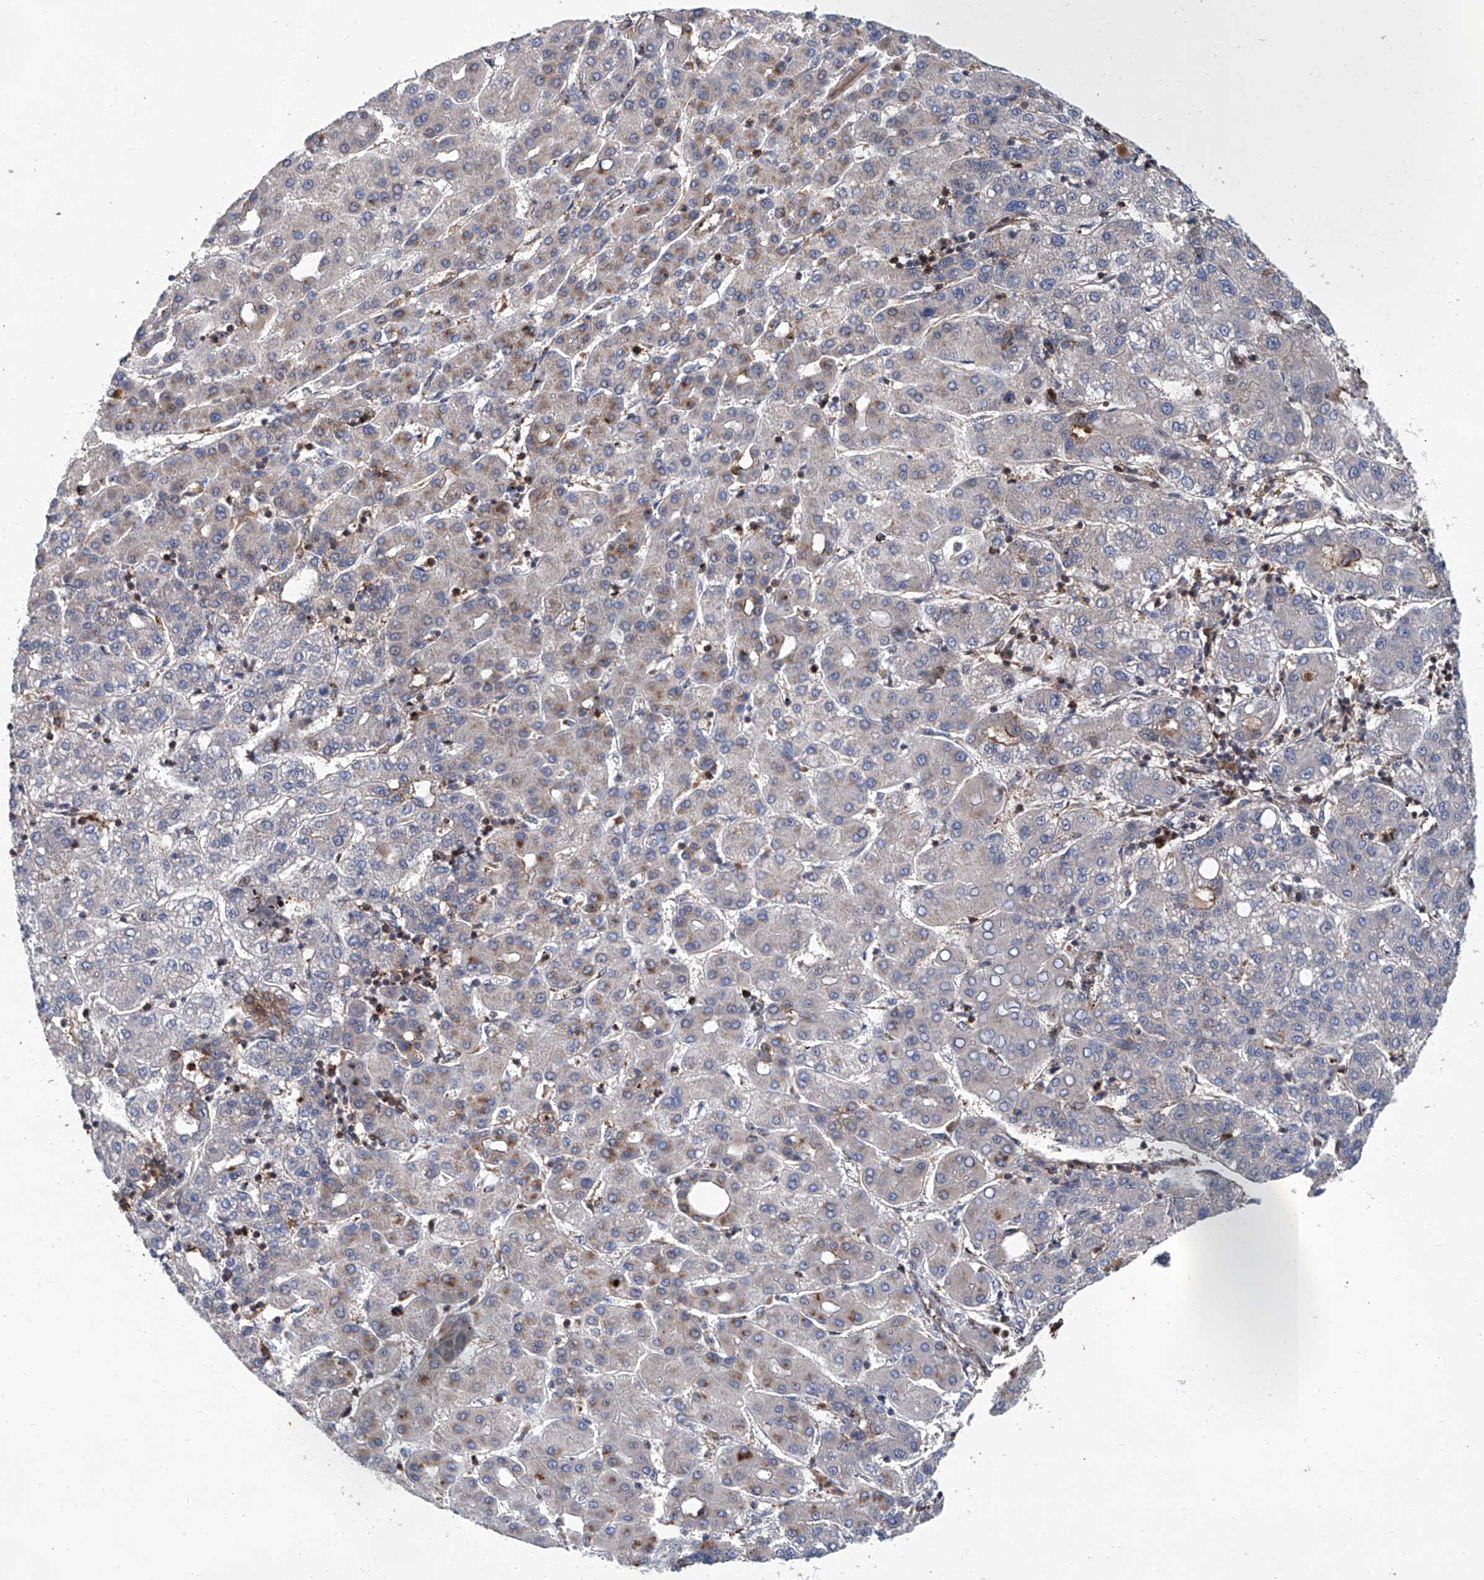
{"staining": {"intensity": "negative", "quantity": "none", "location": "none"}, "tissue": "liver cancer", "cell_type": "Tumor cells", "image_type": "cancer", "snomed": [{"axis": "morphology", "description": "Carcinoma, Hepatocellular, NOS"}, {"axis": "topography", "description": "Liver"}], "caption": "Image shows no significant protein staining in tumor cells of liver cancer.", "gene": "NT5C3A", "patient": {"sex": "male", "age": 65}}